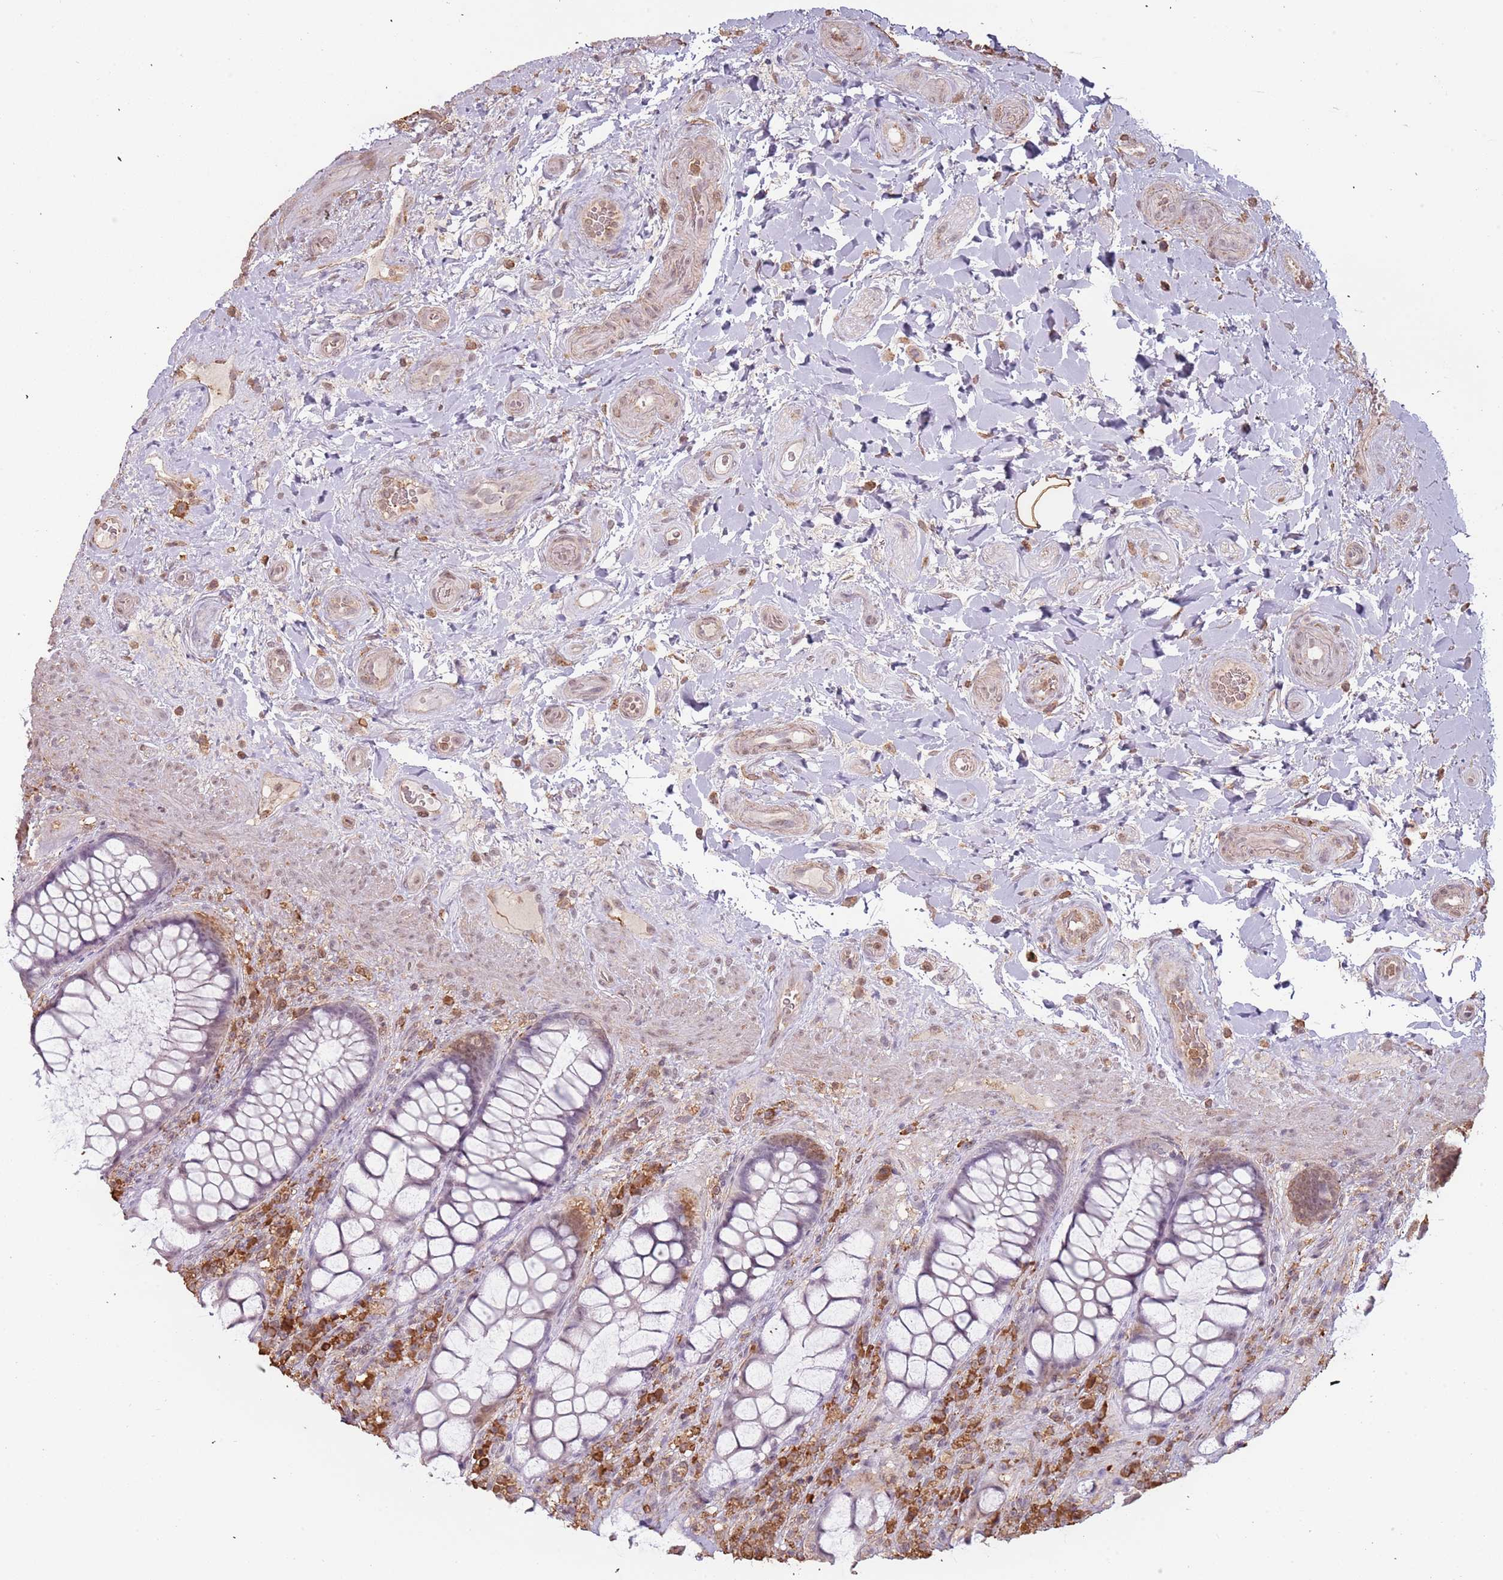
{"staining": {"intensity": "moderate", "quantity": "25%-75%", "location": "cytoplasmic/membranous"}, "tissue": "rectum", "cell_type": "Glandular cells", "image_type": "normal", "snomed": [{"axis": "morphology", "description": "Normal tissue, NOS"}, {"axis": "topography", "description": "Rectum"}], "caption": "Protein staining of benign rectum displays moderate cytoplasmic/membranous positivity in approximately 25%-75% of glandular cells. (DAB (3,3'-diaminobenzidine) = brown stain, brightfield microscopy at high magnification).", "gene": "ATOSB", "patient": {"sex": "female", "age": 58}}